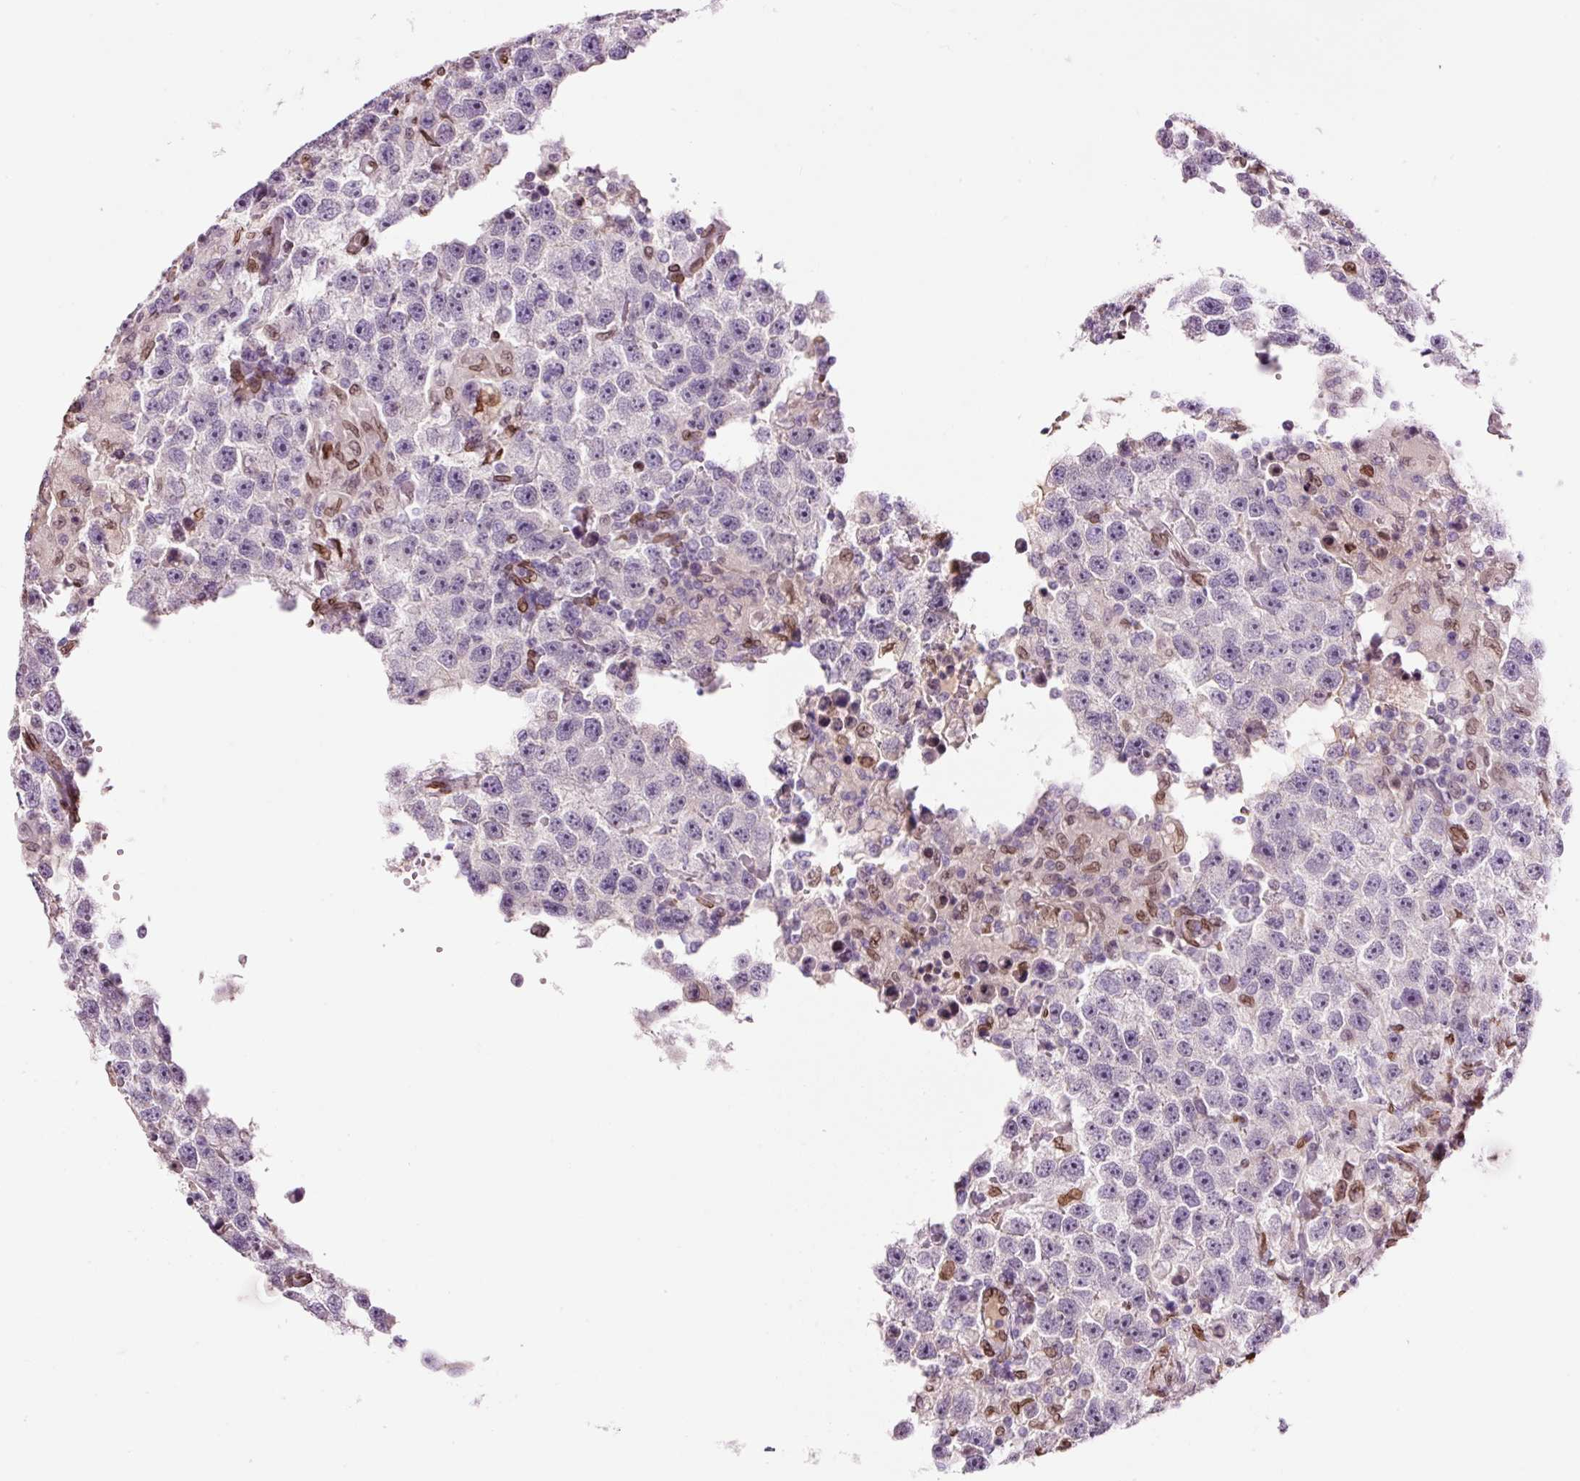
{"staining": {"intensity": "moderate", "quantity": "<25%", "location": "cytoplasmic/membranous,nuclear"}, "tissue": "testis cancer", "cell_type": "Tumor cells", "image_type": "cancer", "snomed": [{"axis": "morphology", "description": "Carcinoma, Embryonal, NOS"}, {"axis": "topography", "description": "Testis"}], "caption": "Embryonal carcinoma (testis) stained with a brown dye reveals moderate cytoplasmic/membranous and nuclear positive expression in about <25% of tumor cells.", "gene": "ZNF224", "patient": {"sex": "male", "age": 83}}